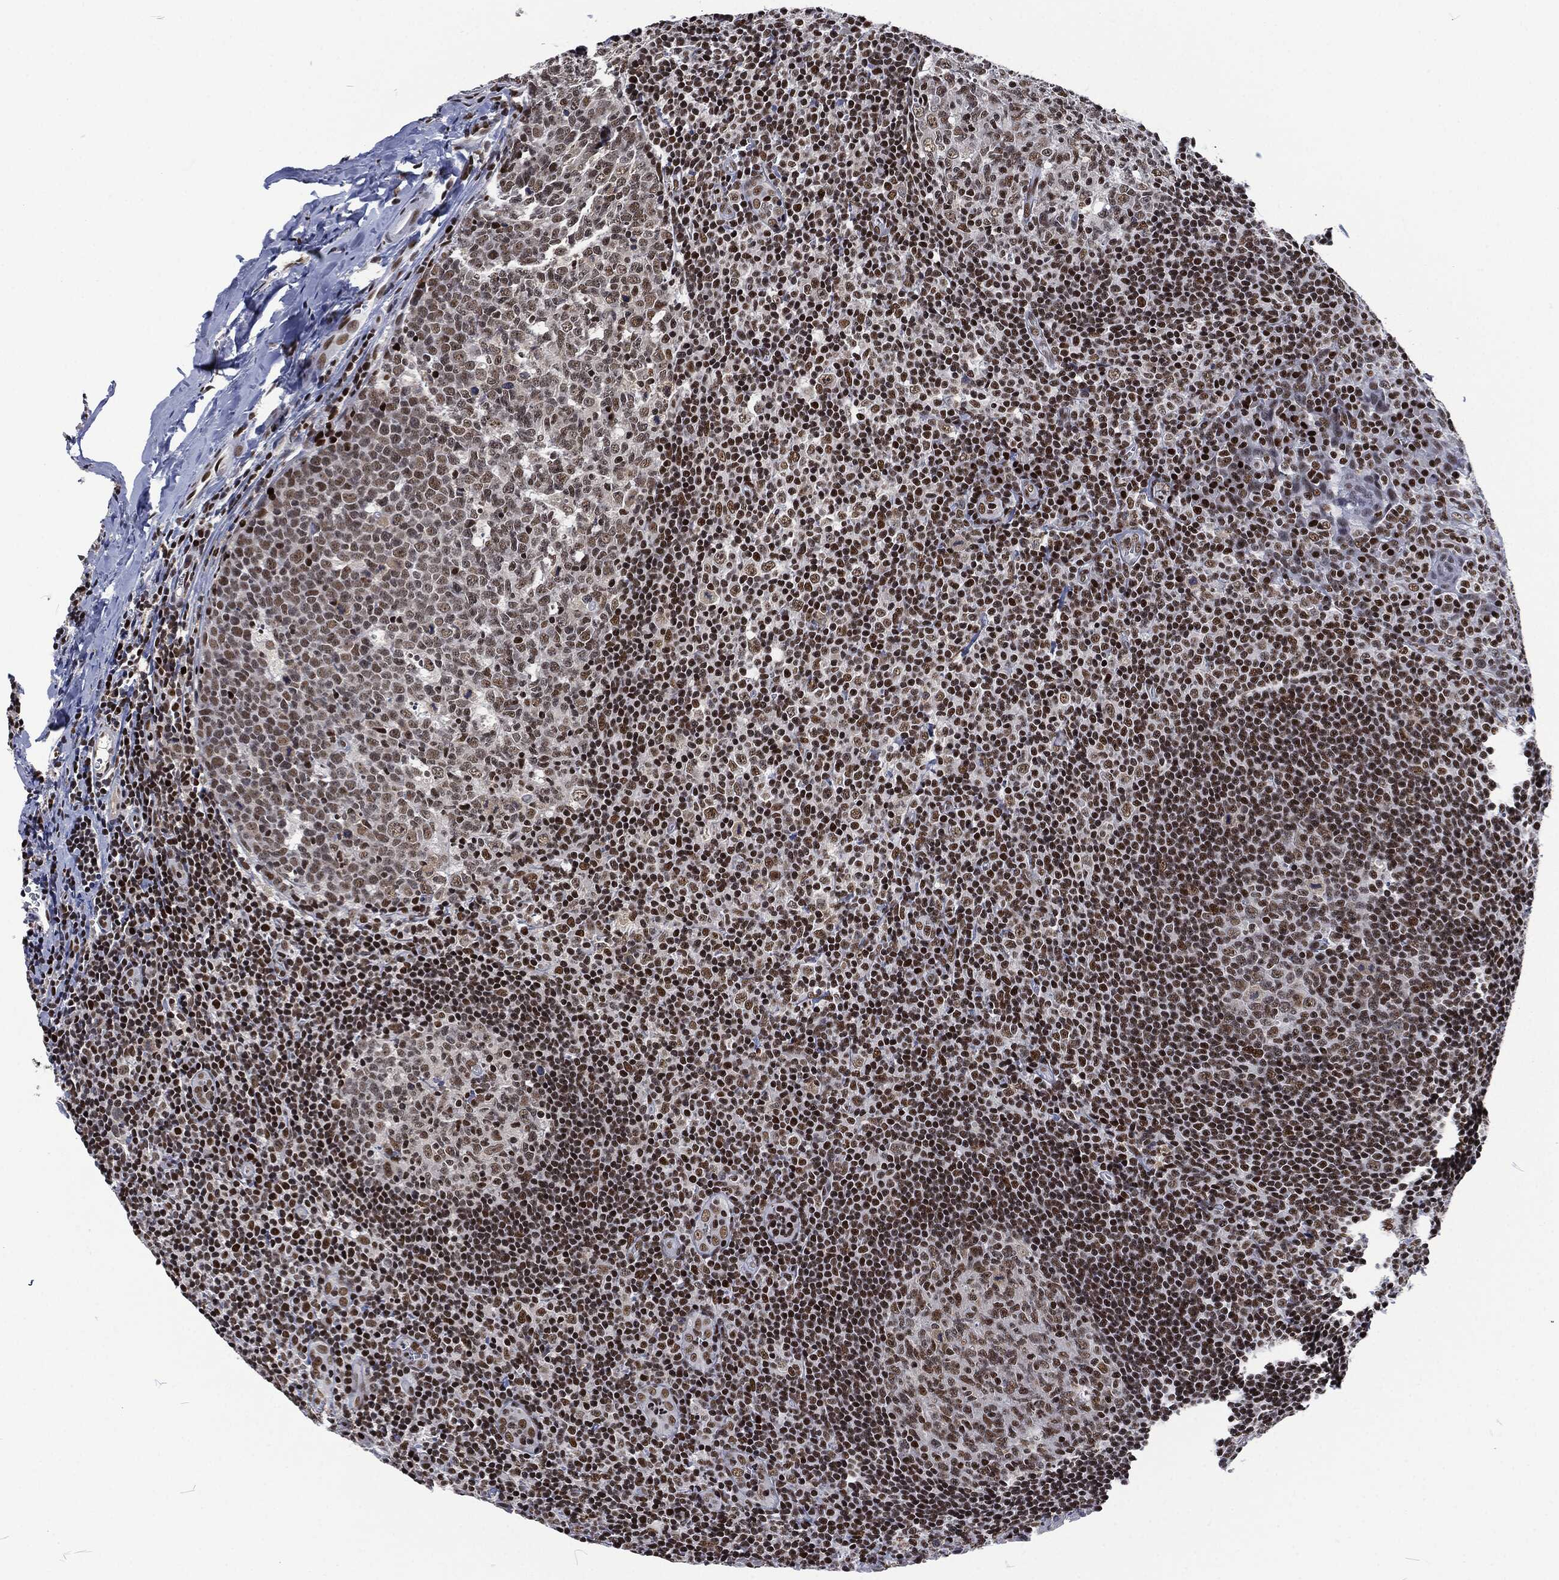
{"staining": {"intensity": "strong", "quantity": "<25%", "location": "nuclear"}, "tissue": "tonsil", "cell_type": "Germinal center cells", "image_type": "normal", "snomed": [{"axis": "morphology", "description": "Normal tissue, NOS"}, {"axis": "topography", "description": "Tonsil"}], "caption": "DAB (3,3'-diaminobenzidine) immunohistochemical staining of benign tonsil demonstrates strong nuclear protein staining in approximately <25% of germinal center cells. The staining was performed using DAB (3,3'-diaminobenzidine) to visualize the protein expression in brown, while the nuclei were stained in blue with hematoxylin (Magnification: 20x).", "gene": "DCPS", "patient": {"sex": "male", "age": 20}}